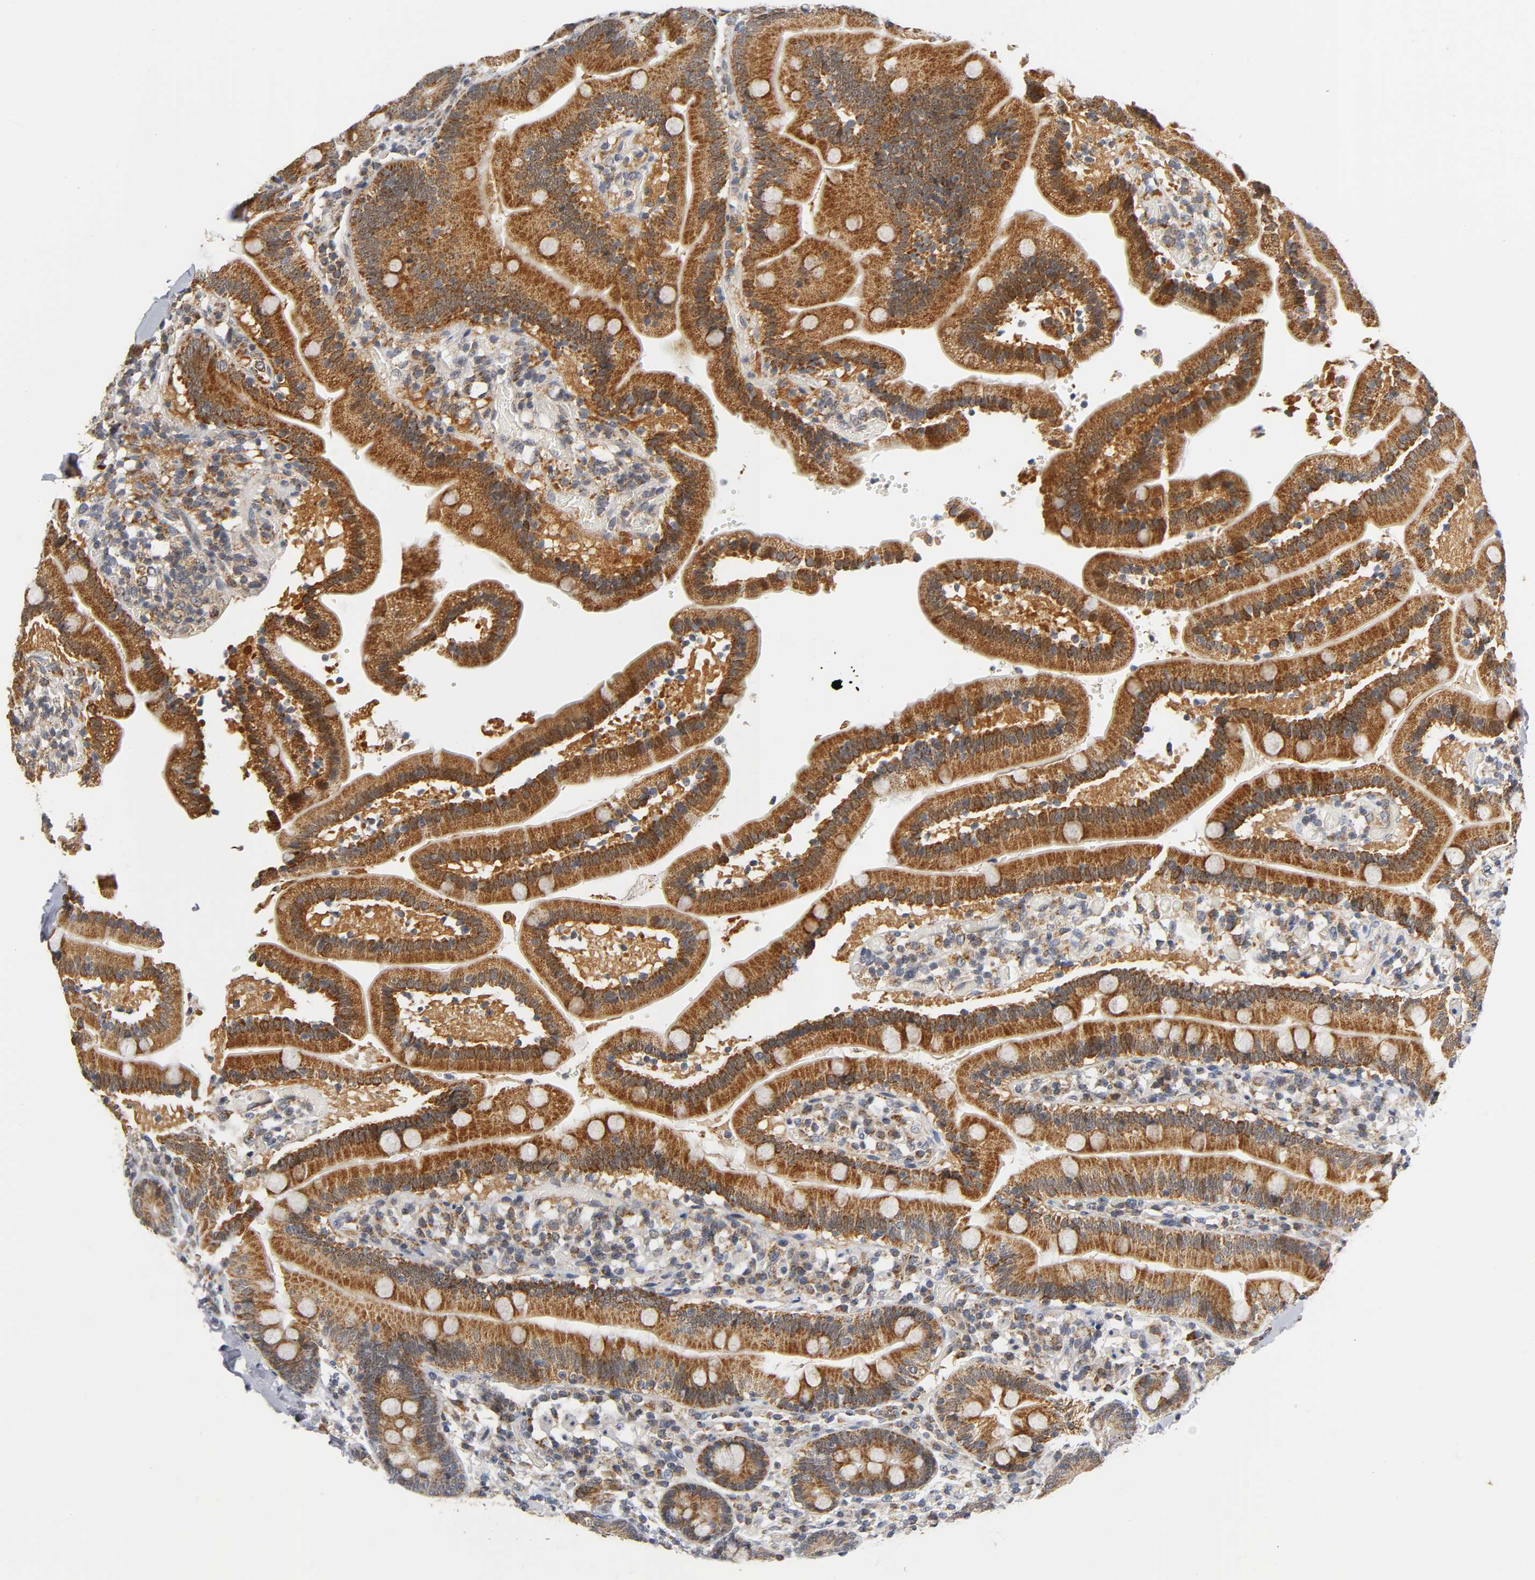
{"staining": {"intensity": "moderate", "quantity": ">75%", "location": "cytoplasmic/membranous"}, "tissue": "duodenum", "cell_type": "Glandular cells", "image_type": "normal", "snomed": [{"axis": "morphology", "description": "Normal tissue, NOS"}, {"axis": "topography", "description": "Duodenum"}], "caption": "This is an image of immunohistochemistry (IHC) staining of normal duodenum, which shows moderate expression in the cytoplasmic/membranous of glandular cells.", "gene": "NRP1", "patient": {"sex": "male", "age": 66}}